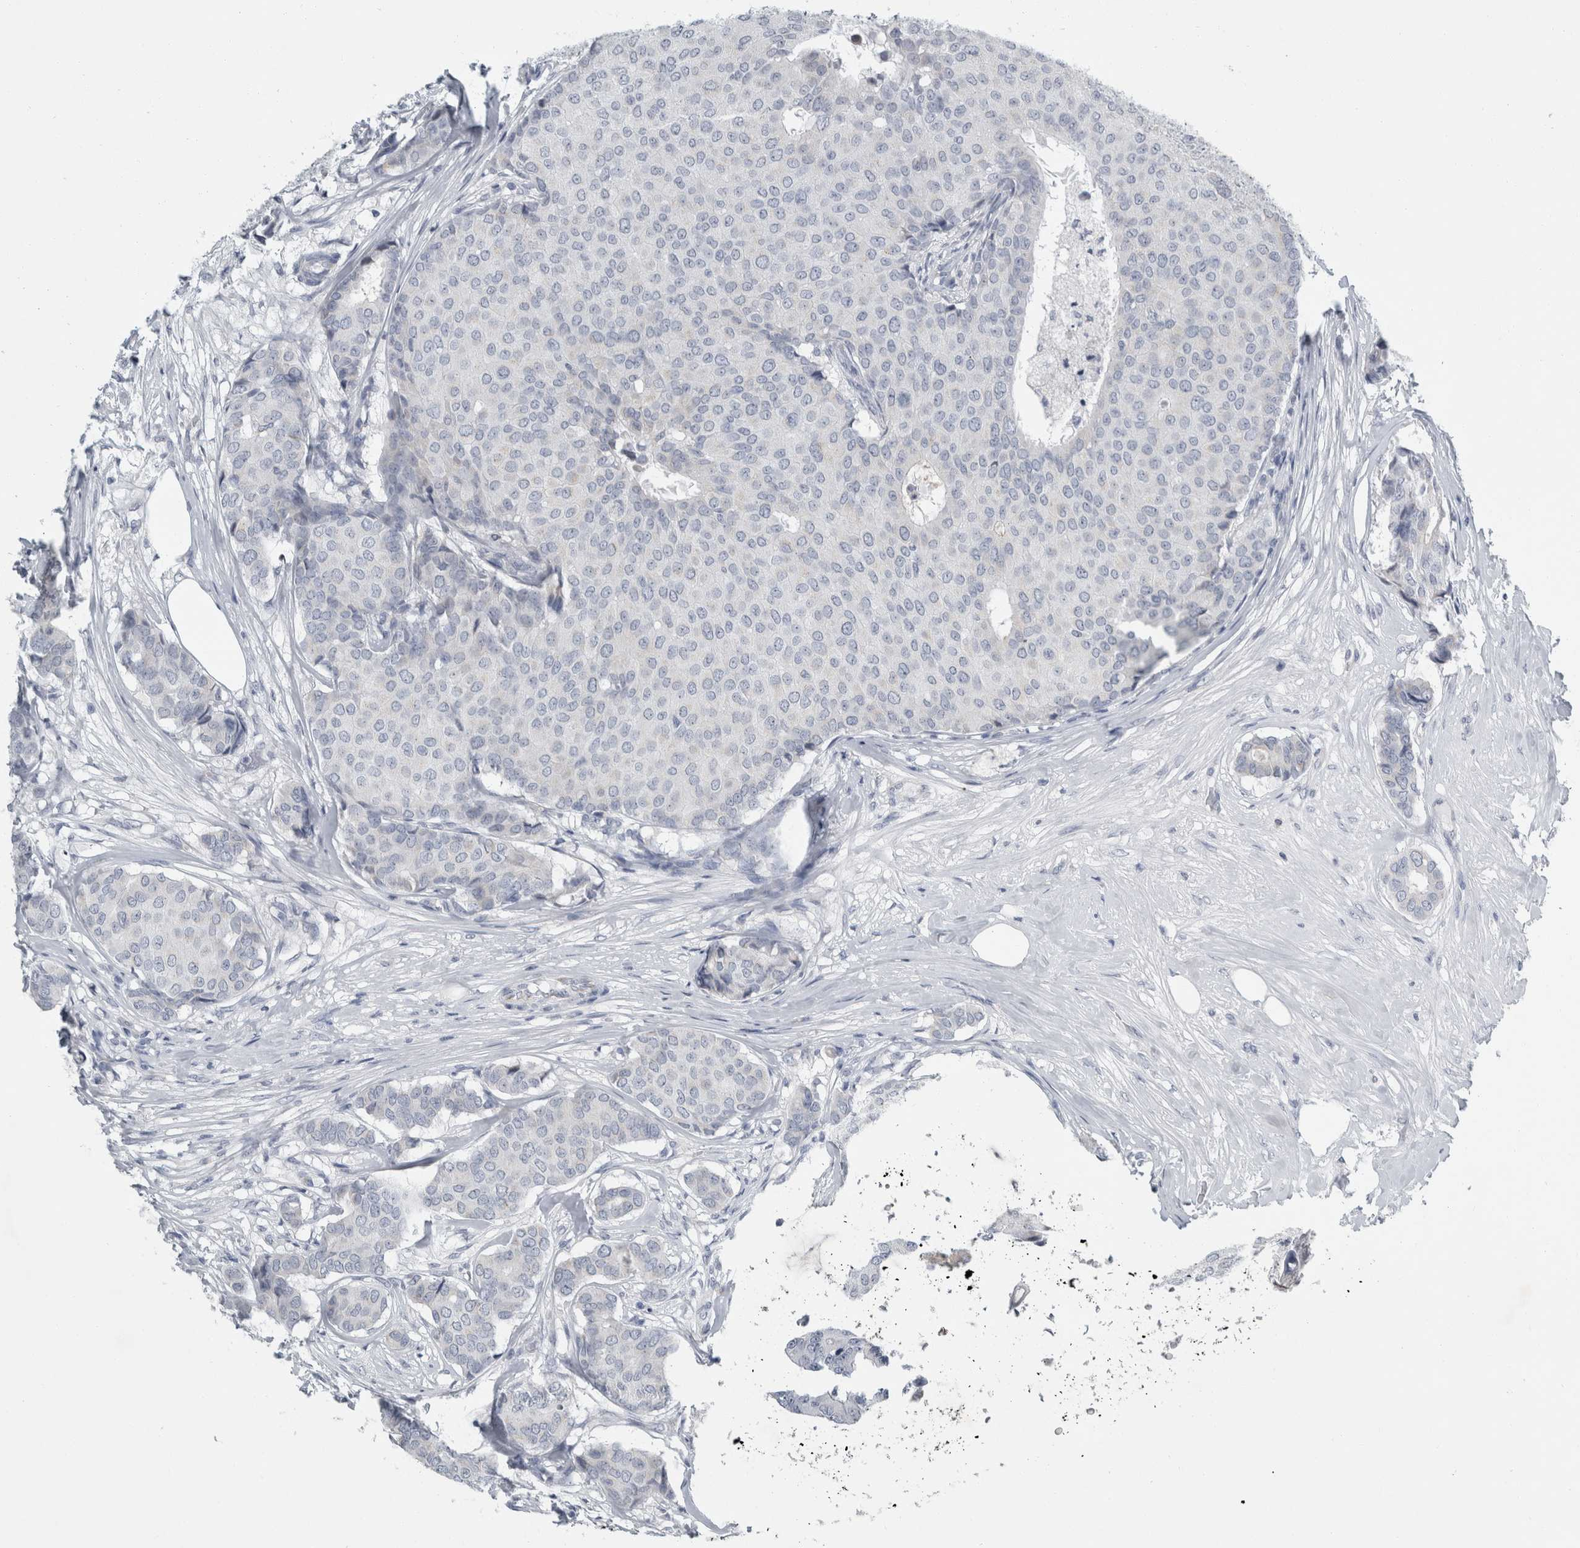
{"staining": {"intensity": "negative", "quantity": "none", "location": "none"}, "tissue": "breast cancer", "cell_type": "Tumor cells", "image_type": "cancer", "snomed": [{"axis": "morphology", "description": "Duct carcinoma"}, {"axis": "topography", "description": "Breast"}], "caption": "The immunohistochemistry (IHC) histopathology image has no significant expression in tumor cells of intraductal carcinoma (breast) tissue.", "gene": "FXYD7", "patient": {"sex": "female", "age": 75}}